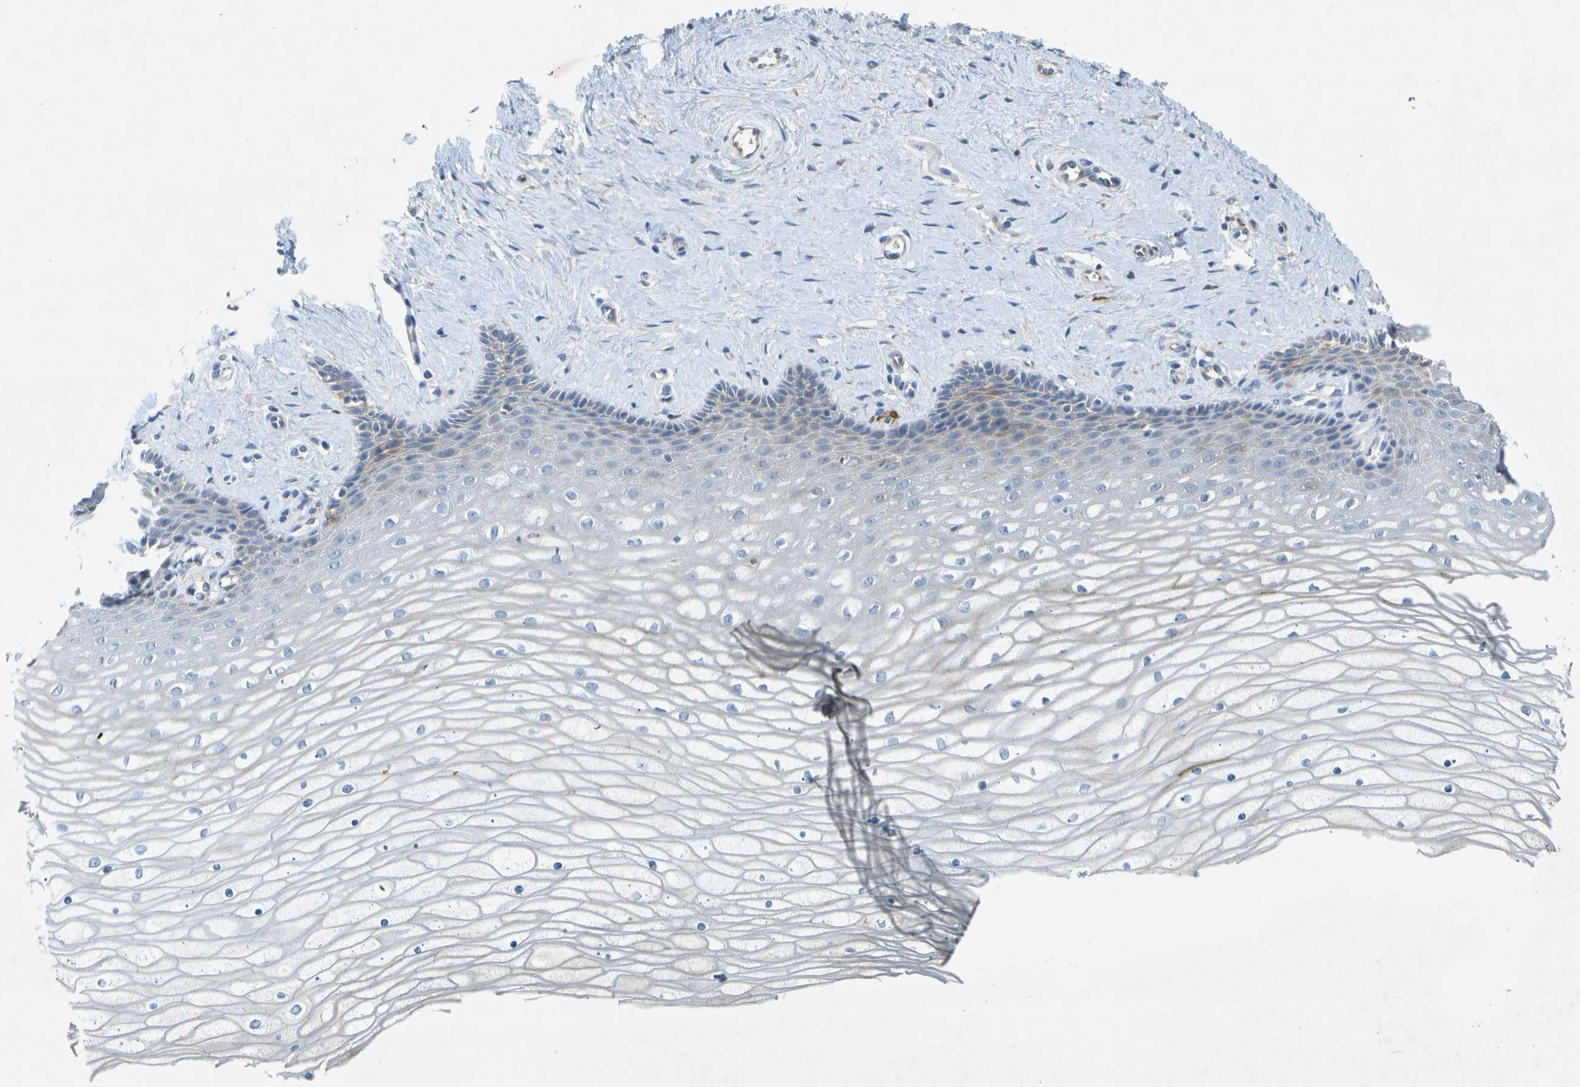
{"staining": {"intensity": "weak", "quantity": "<25%", "location": "cytoplasmic/membranous"}, "tissue": "cervix", "cell_type": "Glandular cells", "image_type": "normal", "snomed": [{"axis": "morphology", "description": "Normal tissue, NOS"}, {"axis": "topography", "description": "Cervix"}], "caption": "A histopathology image of cervix stained for a protein exhibits no brown staining in glandular cells. Brightfield microscopy of IHC stained with DAB (brown) and hematoxylin (blue), captured at high magnification.", "gene": "WNK2", "patient": {"sex": "female", "age": 39}}